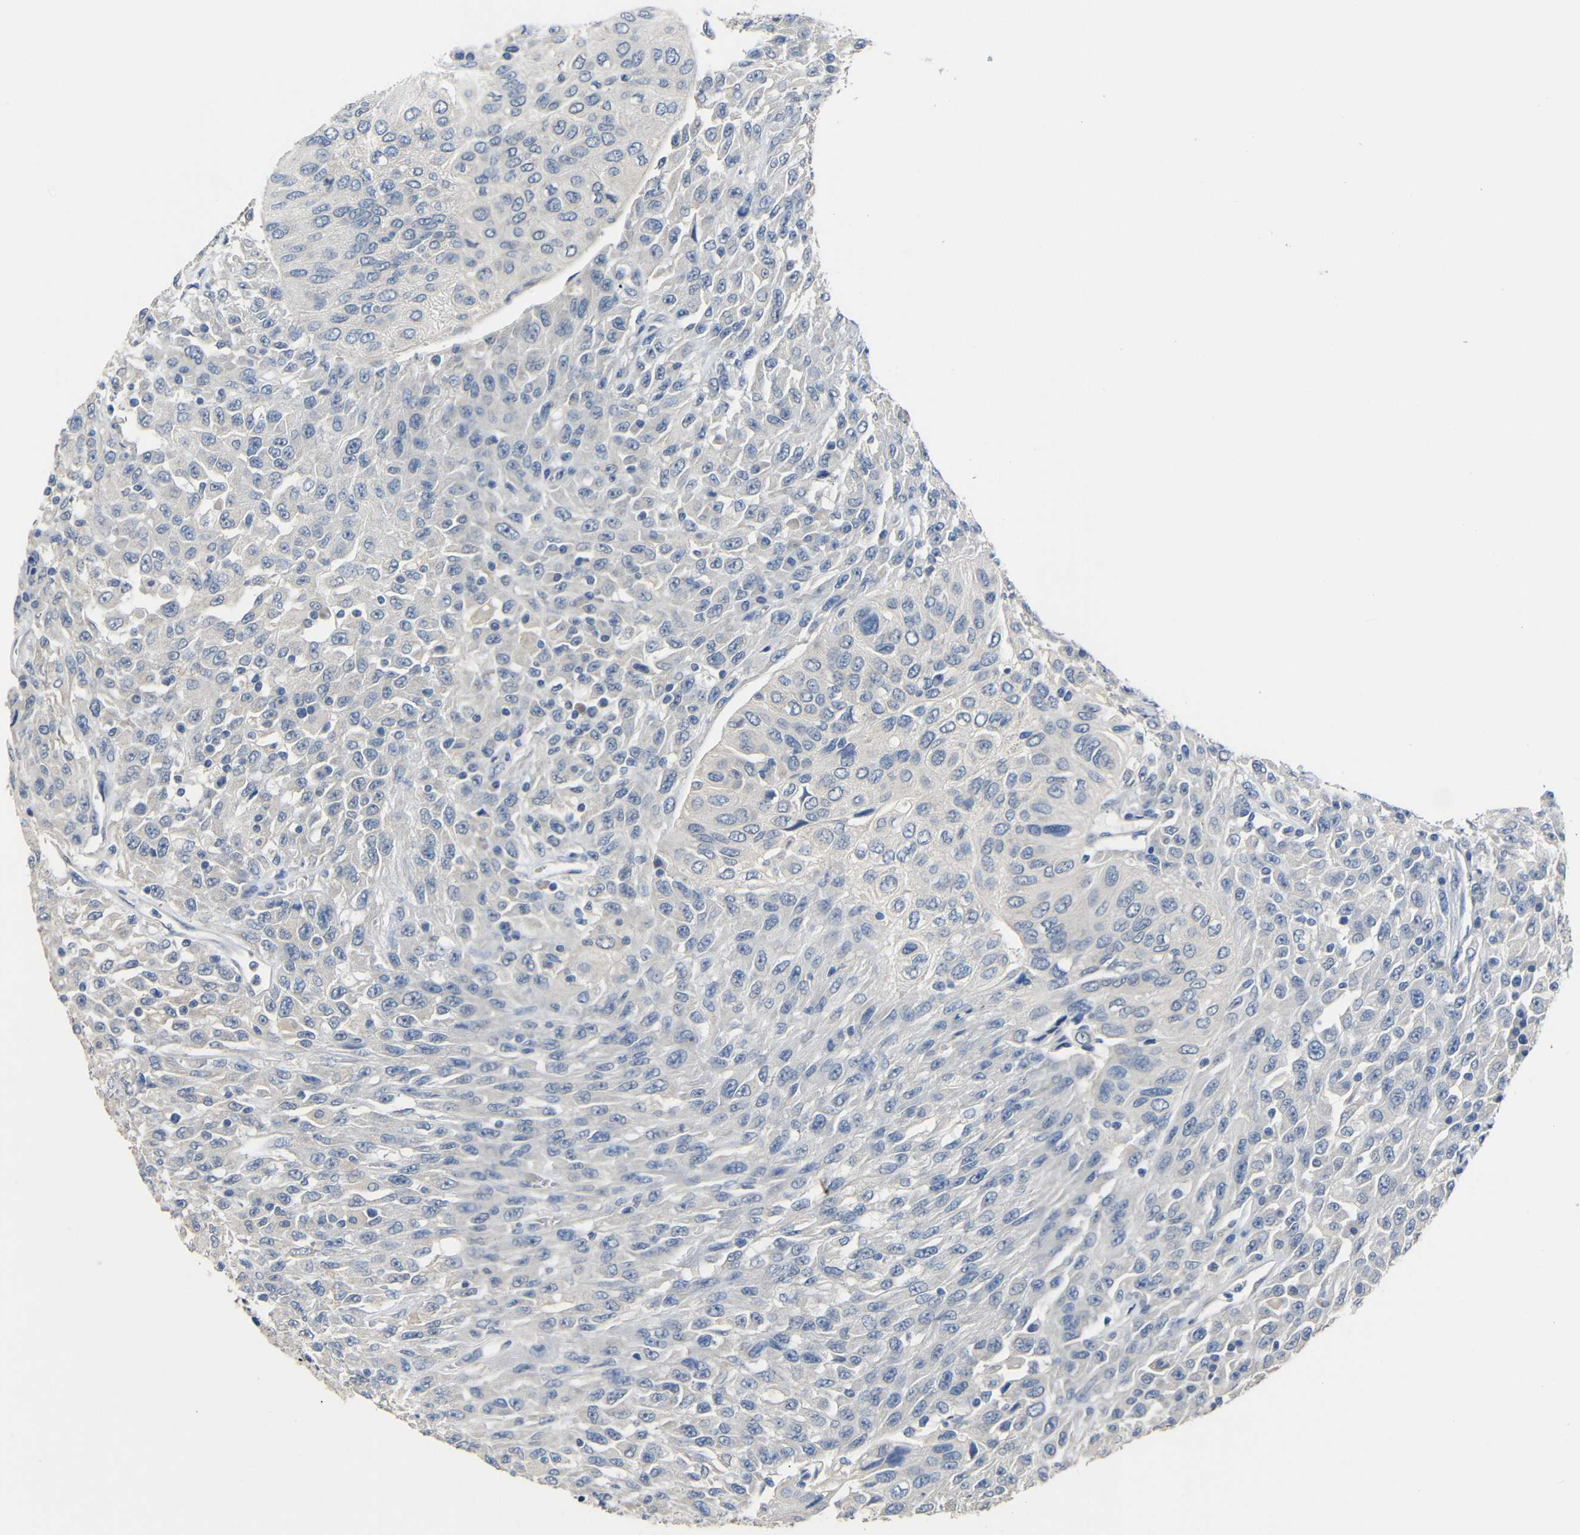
{"staining": {"intensity": "negative", "quantity": "none", "location": "none"}, "tissue": "urothelial cancer", "cell_type": "Tumor cells", "image_type": "cancer", "snomed": [{"axis": "morphology", "description": "Urothelial carcinoma, High grade"}, {"axis": "topography", "description": "Urinary bladder"}], "caption": "Immunohistochemical staining of urothelial cancer displays no significant expression in tumor cells.", "gene": "HNF1A", "patient": {"sex": "male", "age": 66}}